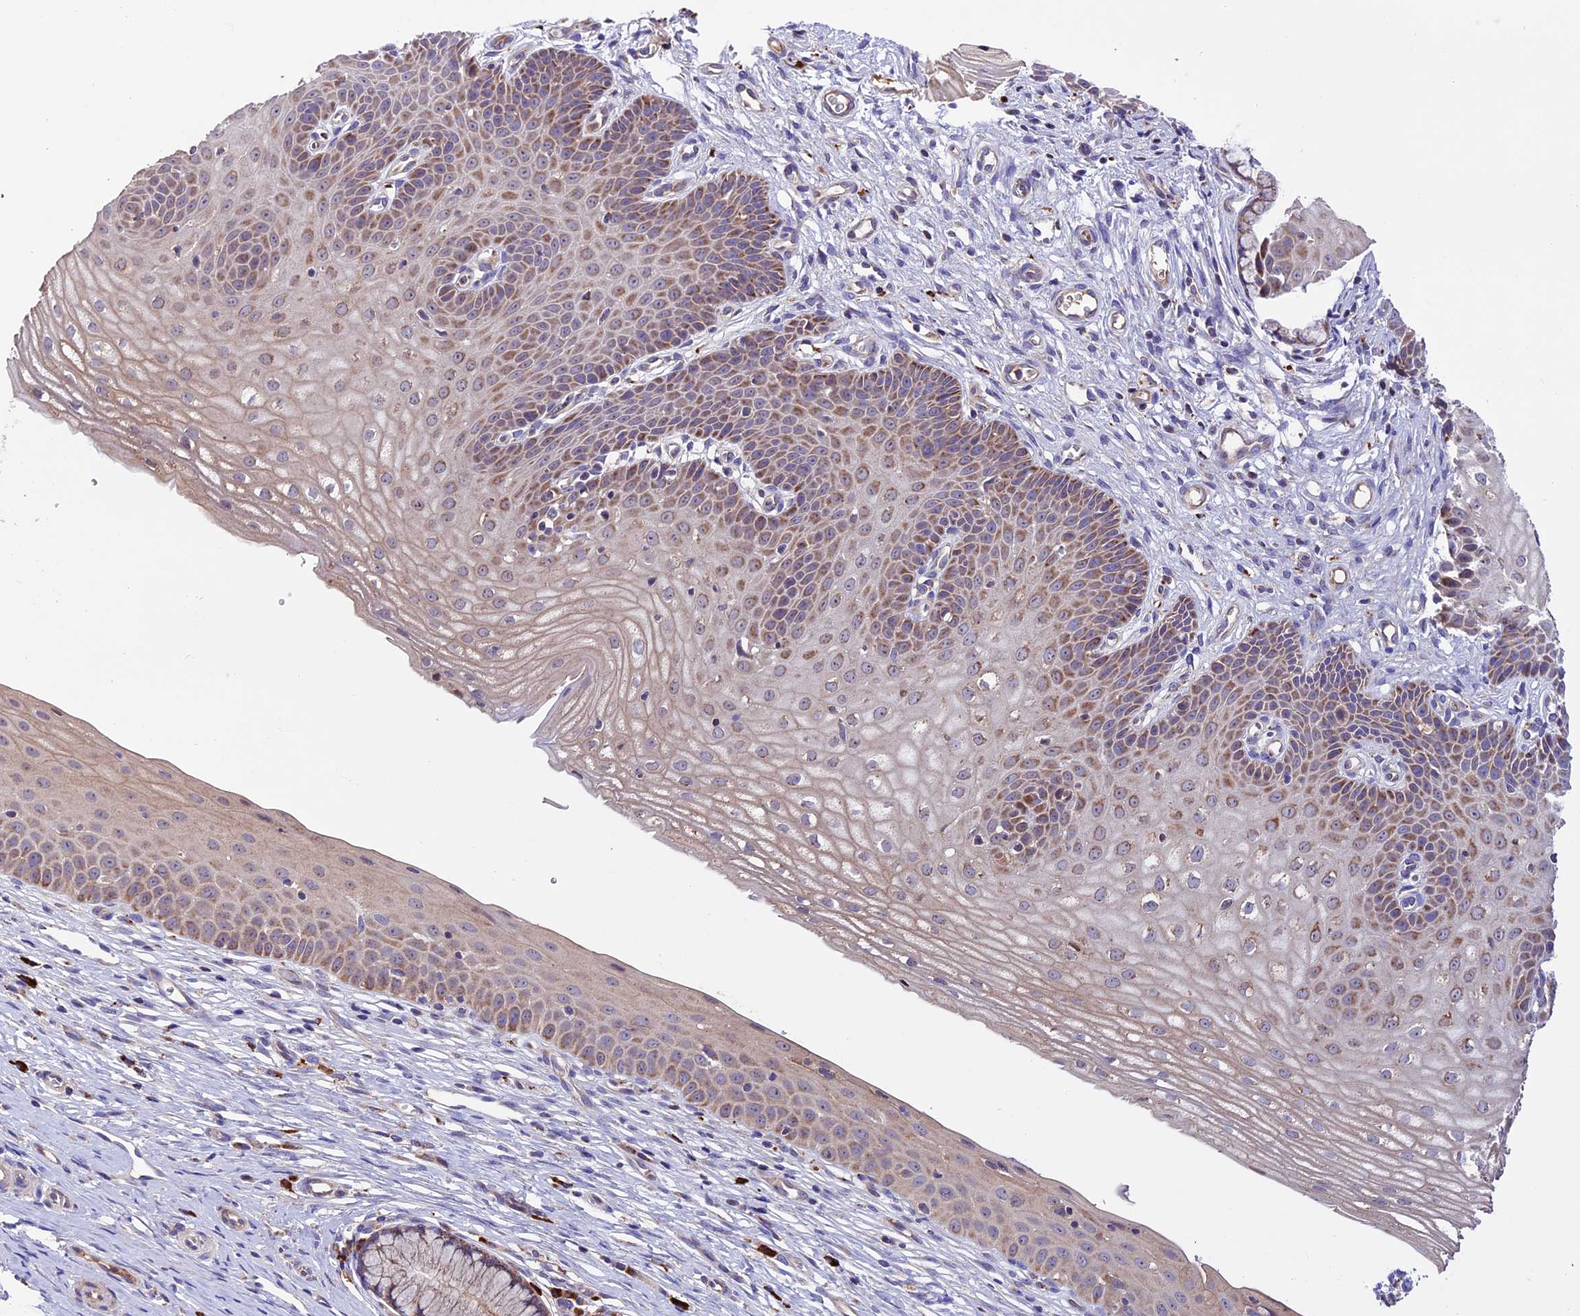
{"staining": {"intensity": "weak", "quantity": ">75%", "location": "cytoplasmic/membranous"}, "tissue": "cervix", "cell_type": "Glandular cells", "image_type": "normal", "snomed": [{"axis": "morphology", "description": "Normal tissue, NOS"}, {"axis": "topography", "description": "Cervix"}], "caption": "Protein expression analysis of unremarkable human cervix reveals weak cytoplasmic/membranous positivity in about >75% of glandular cells. (DAB (3,3'-diaminobenzidine) IHC, brown staining for protein, blue staining for nuclei).", "gene": "METTL22", "patient": {"sex": "female", "age": 36}}